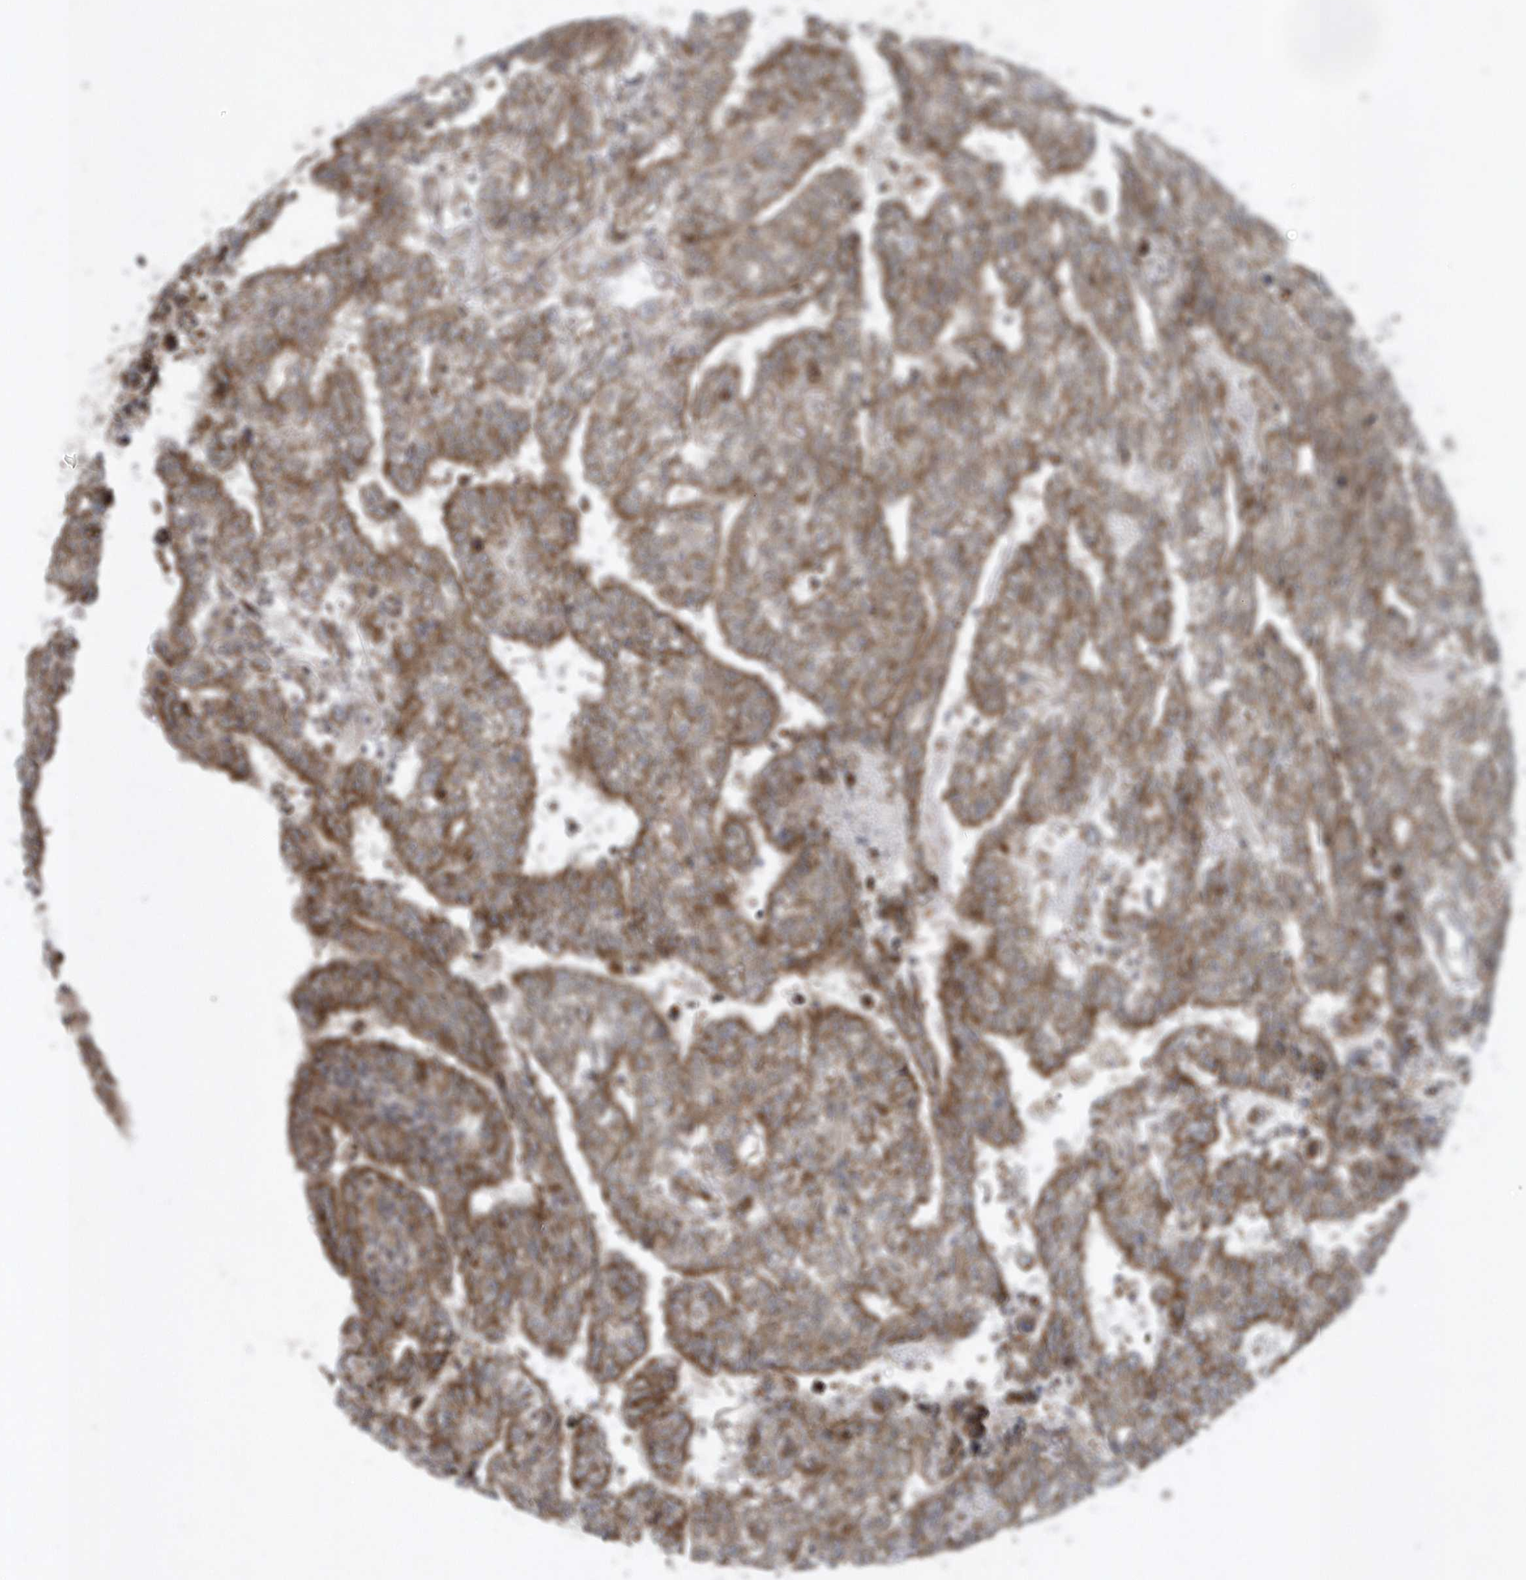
{"staining": {"intensity": "moderate", "quantity": ">75%", "location": "cytoplasmic/membranous"}, "tissue": "testis cancer", "cell_type": "Tumor cells", "image_type": "cancer", "snomed": [{"axis": "morphology", "description": "Carcinoma, Embryonal, NOS"}, {"axis": "topography", "description": "Testis"}], "caption": "Human testis embryonal carcinoma stained with a brown dye demonstrates moderate cytoplasmic/membranous positive staining in approximately >75% of tumor cells.", "gene": "SLX9", "patient": {"sex": "male", "age": 25}}